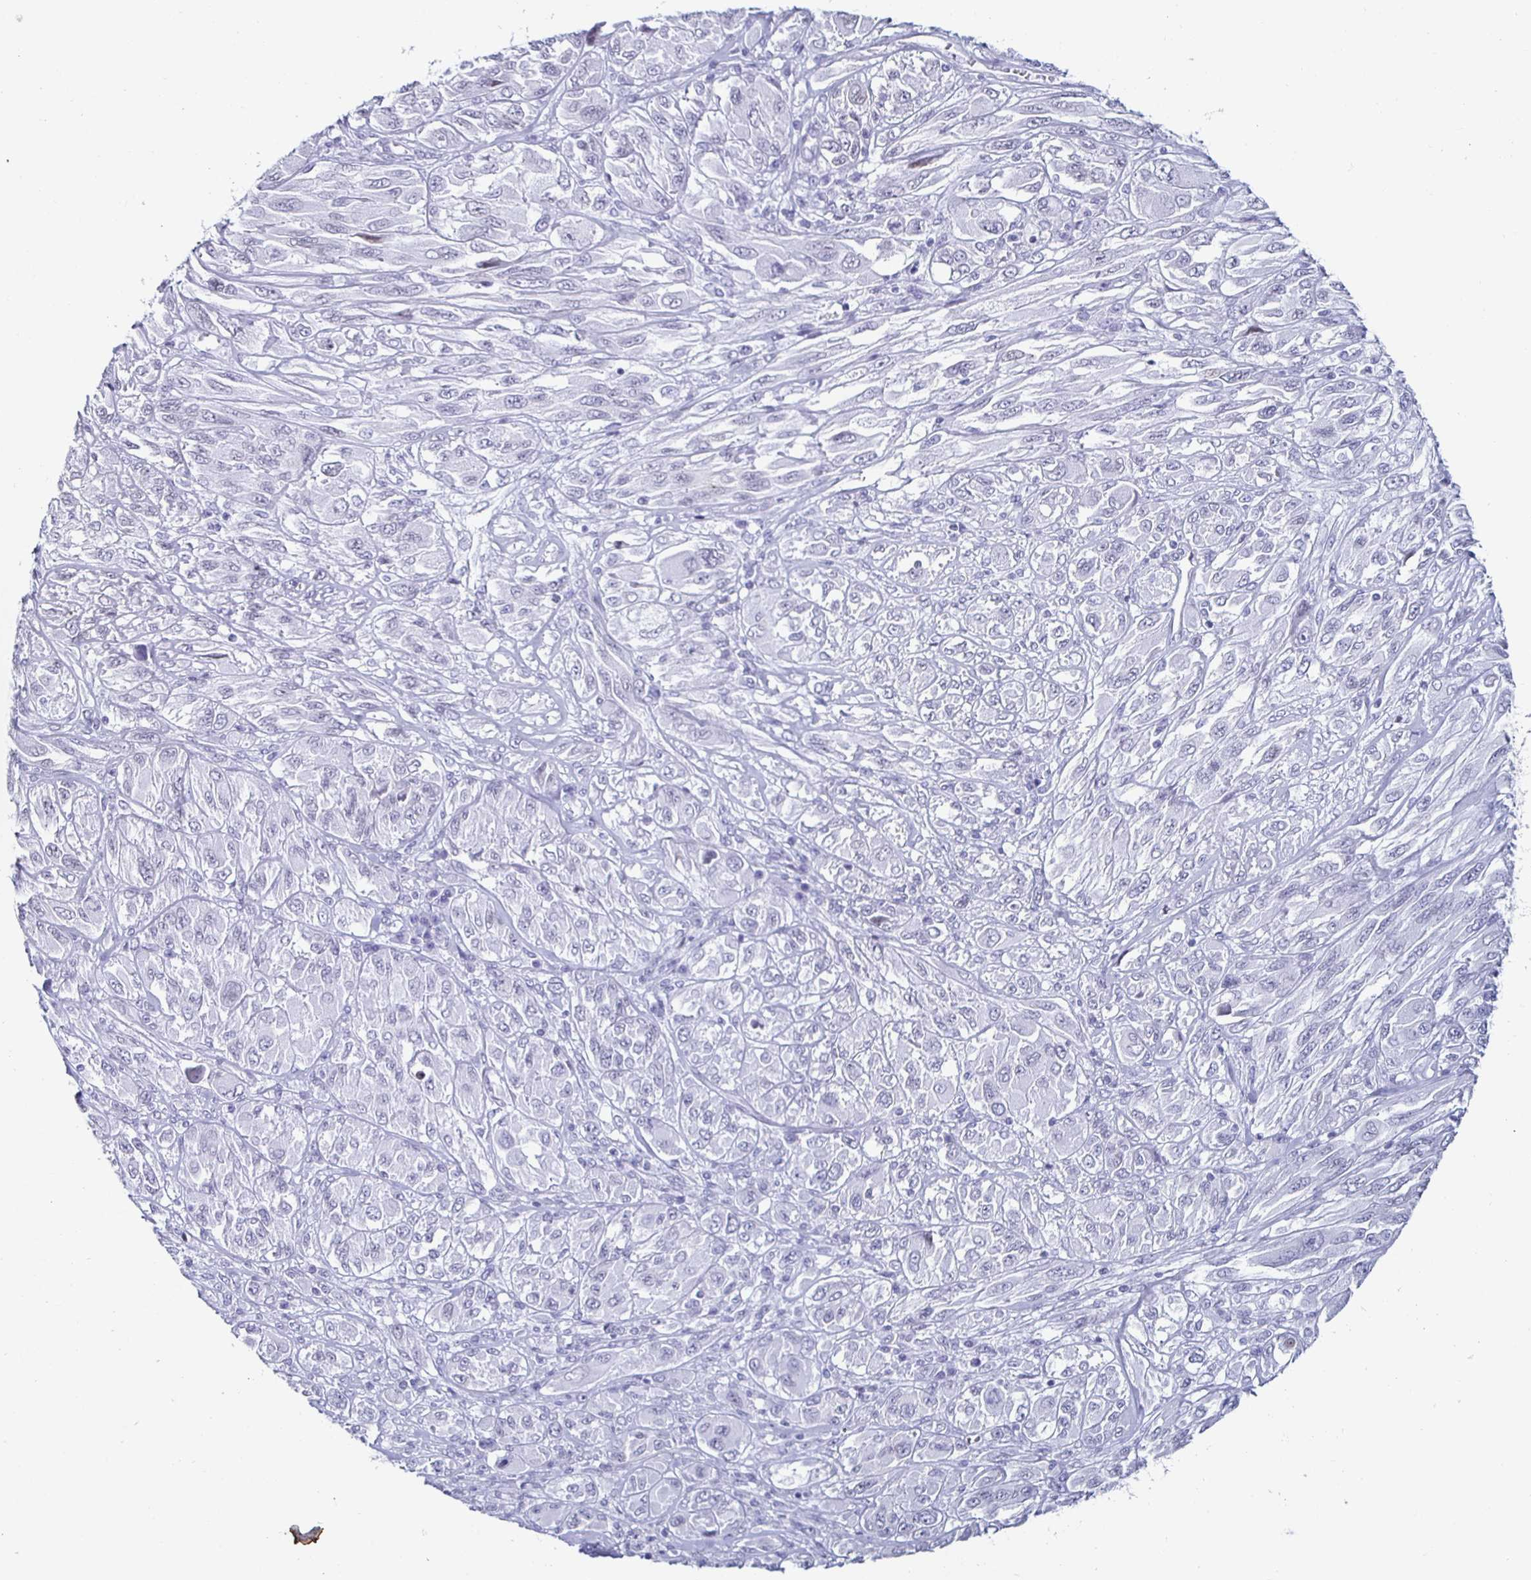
{"staining": {"intensity": "negative", "quantity": "none", "location": "none"}, "tissue": "melanoma", "cell_type": "Tumor cells", "image_type": "cancer", "snomed": [{"axis": "morphology", "description": "Malignant melanoma, NOS"}, {"axis": "topography", "description": "Skin"}], "caption": "Immunohistochemical staining of melanoma reveals no significant positivity in tumor cells.", "gene": "KRT4", "patient": {"sex": "female", "age": 91}}